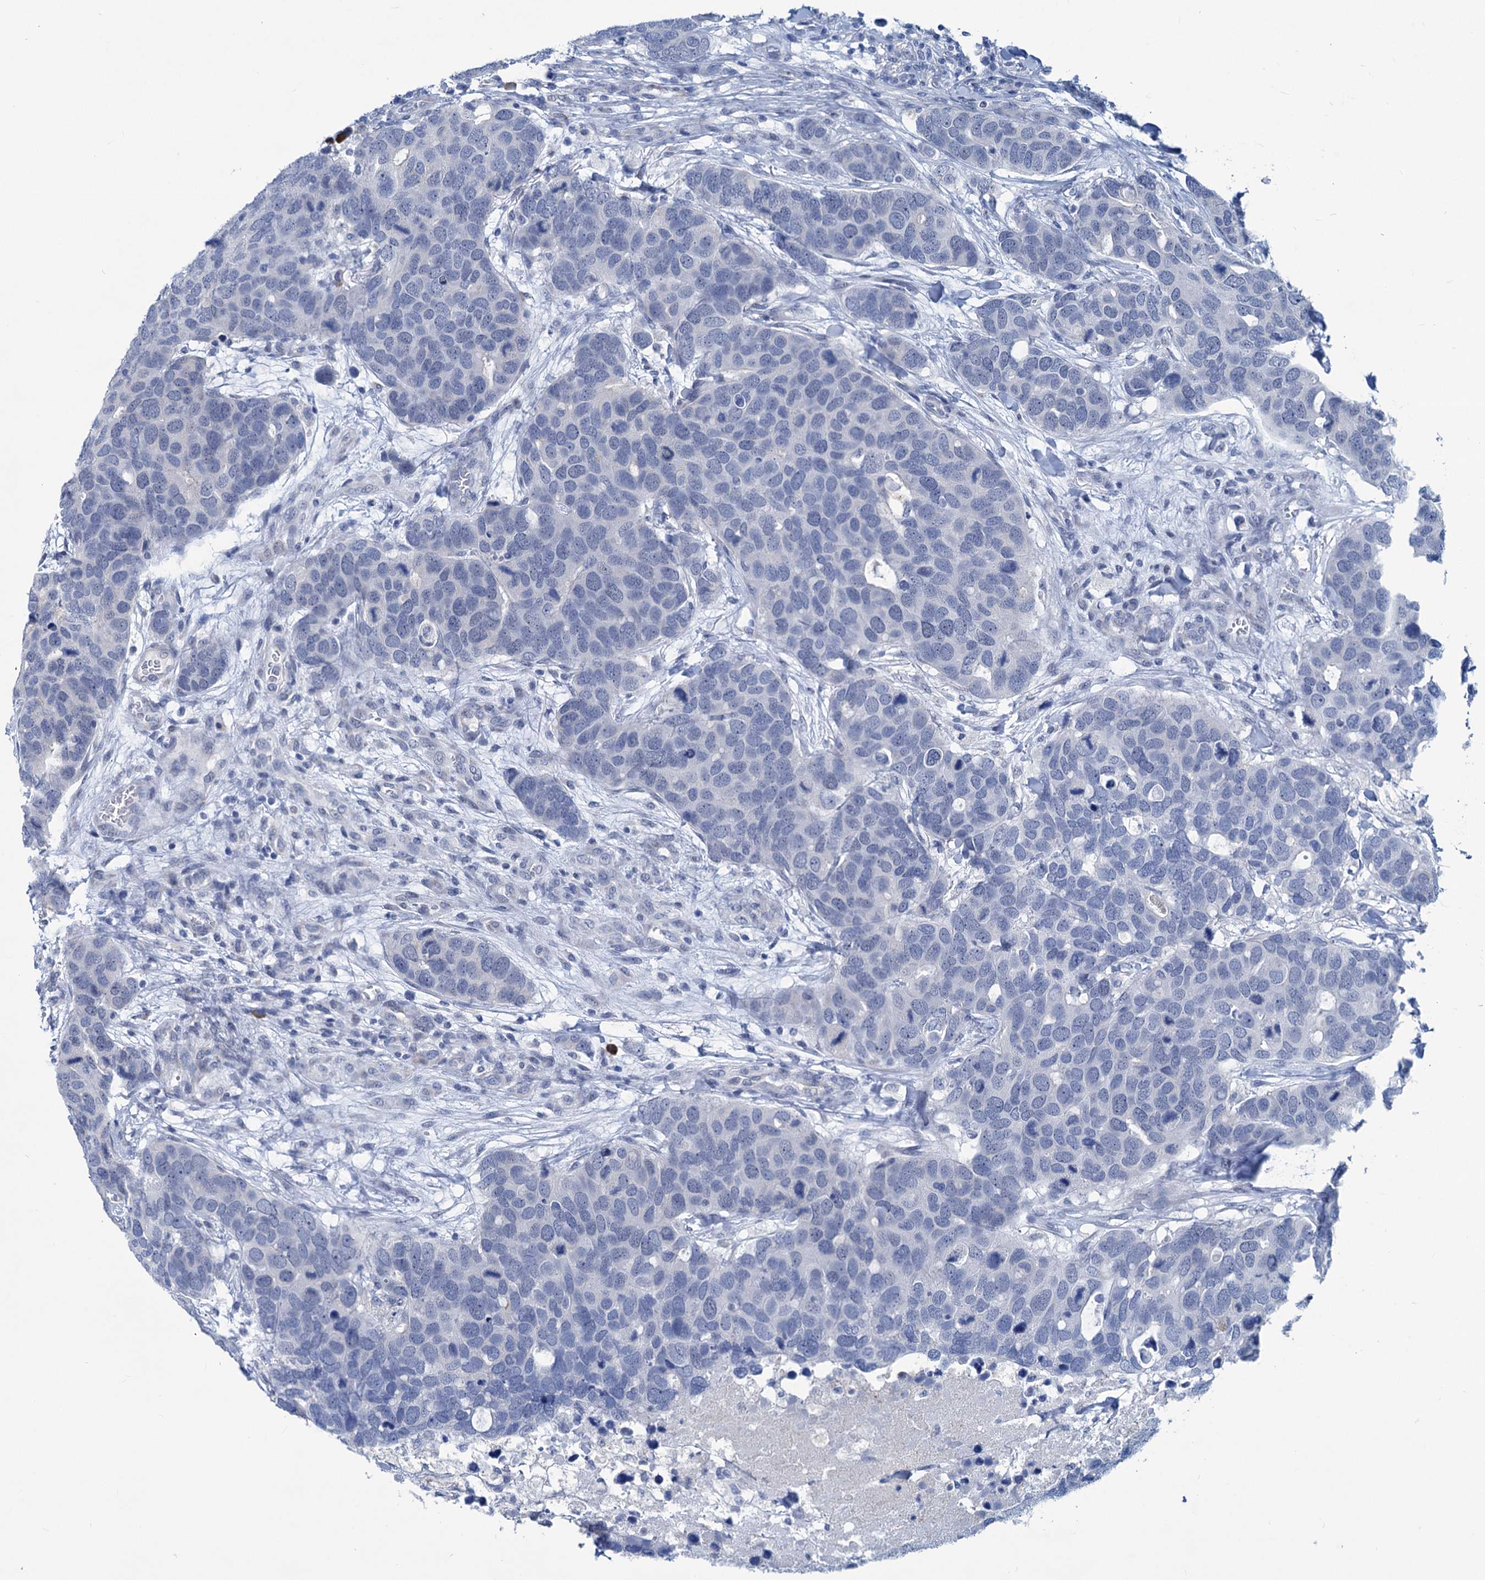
{"staining": {"intensity": "negative", "quantity": "none", "location": "none"}, "tissue": "breast cancer", "cell_type": "Tumor cells", "image_type": "cancer", "snomed": [{"axis": "morphology", "description": "Duct carcinoma"}, {"axis": "topography", "description": "Breast"}], "caption": "Immunohistochemical staining of breast cancer reveals no significant staining in tumor cells. (DAB immunohistochemistry, high magnification).", "gene": "NEU3", "patient": {"sex": "female", "age": 83}}